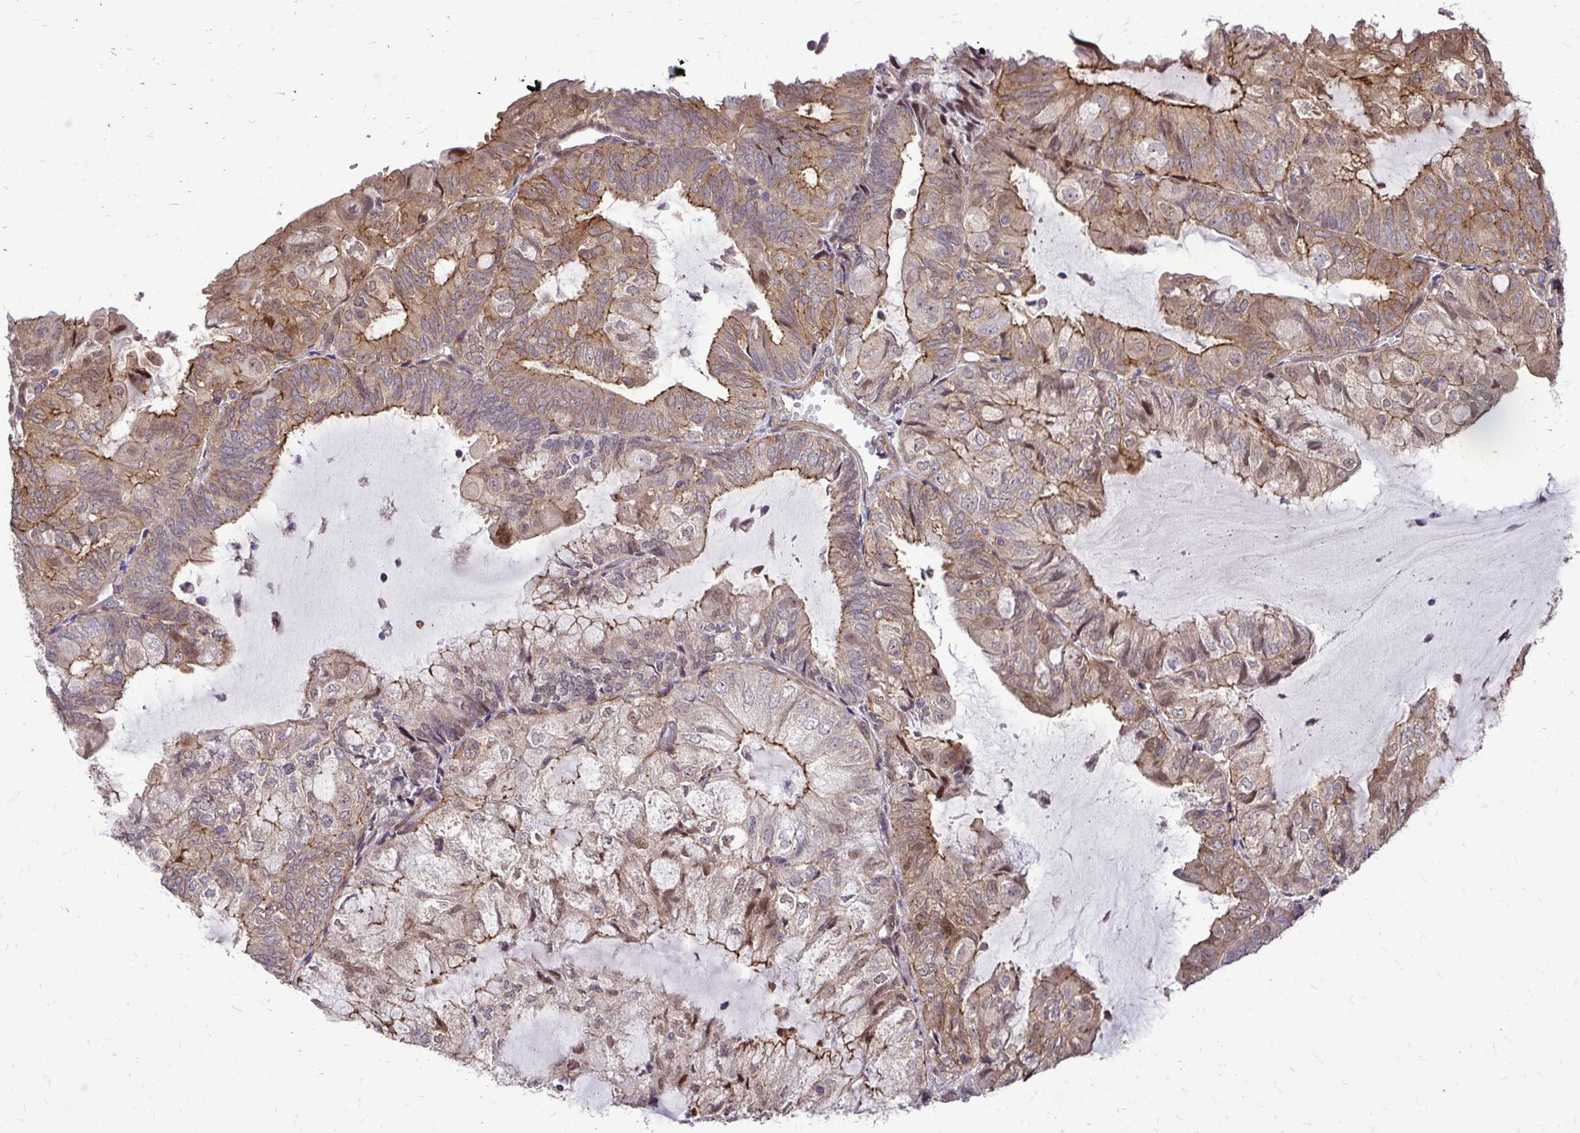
{"staining": {"intensity": "weak", "quantity": ">75%", "location": "cytoplasmic/membranous"}, "tissue": "endometrial cancer", "cell_type": "Tumor cells", "image_type": "cancer", "snomed": [{"axis": "morphology", "description": "Adenocarcinoma, NOS"}, {"axis": "topography", "description": "Endometrium"}], "caption": "A brown stain shows weak cytoplasmic/membranous positivity of a protein in endometrial cancer (adenocarcinoma) tumor cells.", "gene": "TRIP6", "patient": {"sex": "female", "age": 81}}